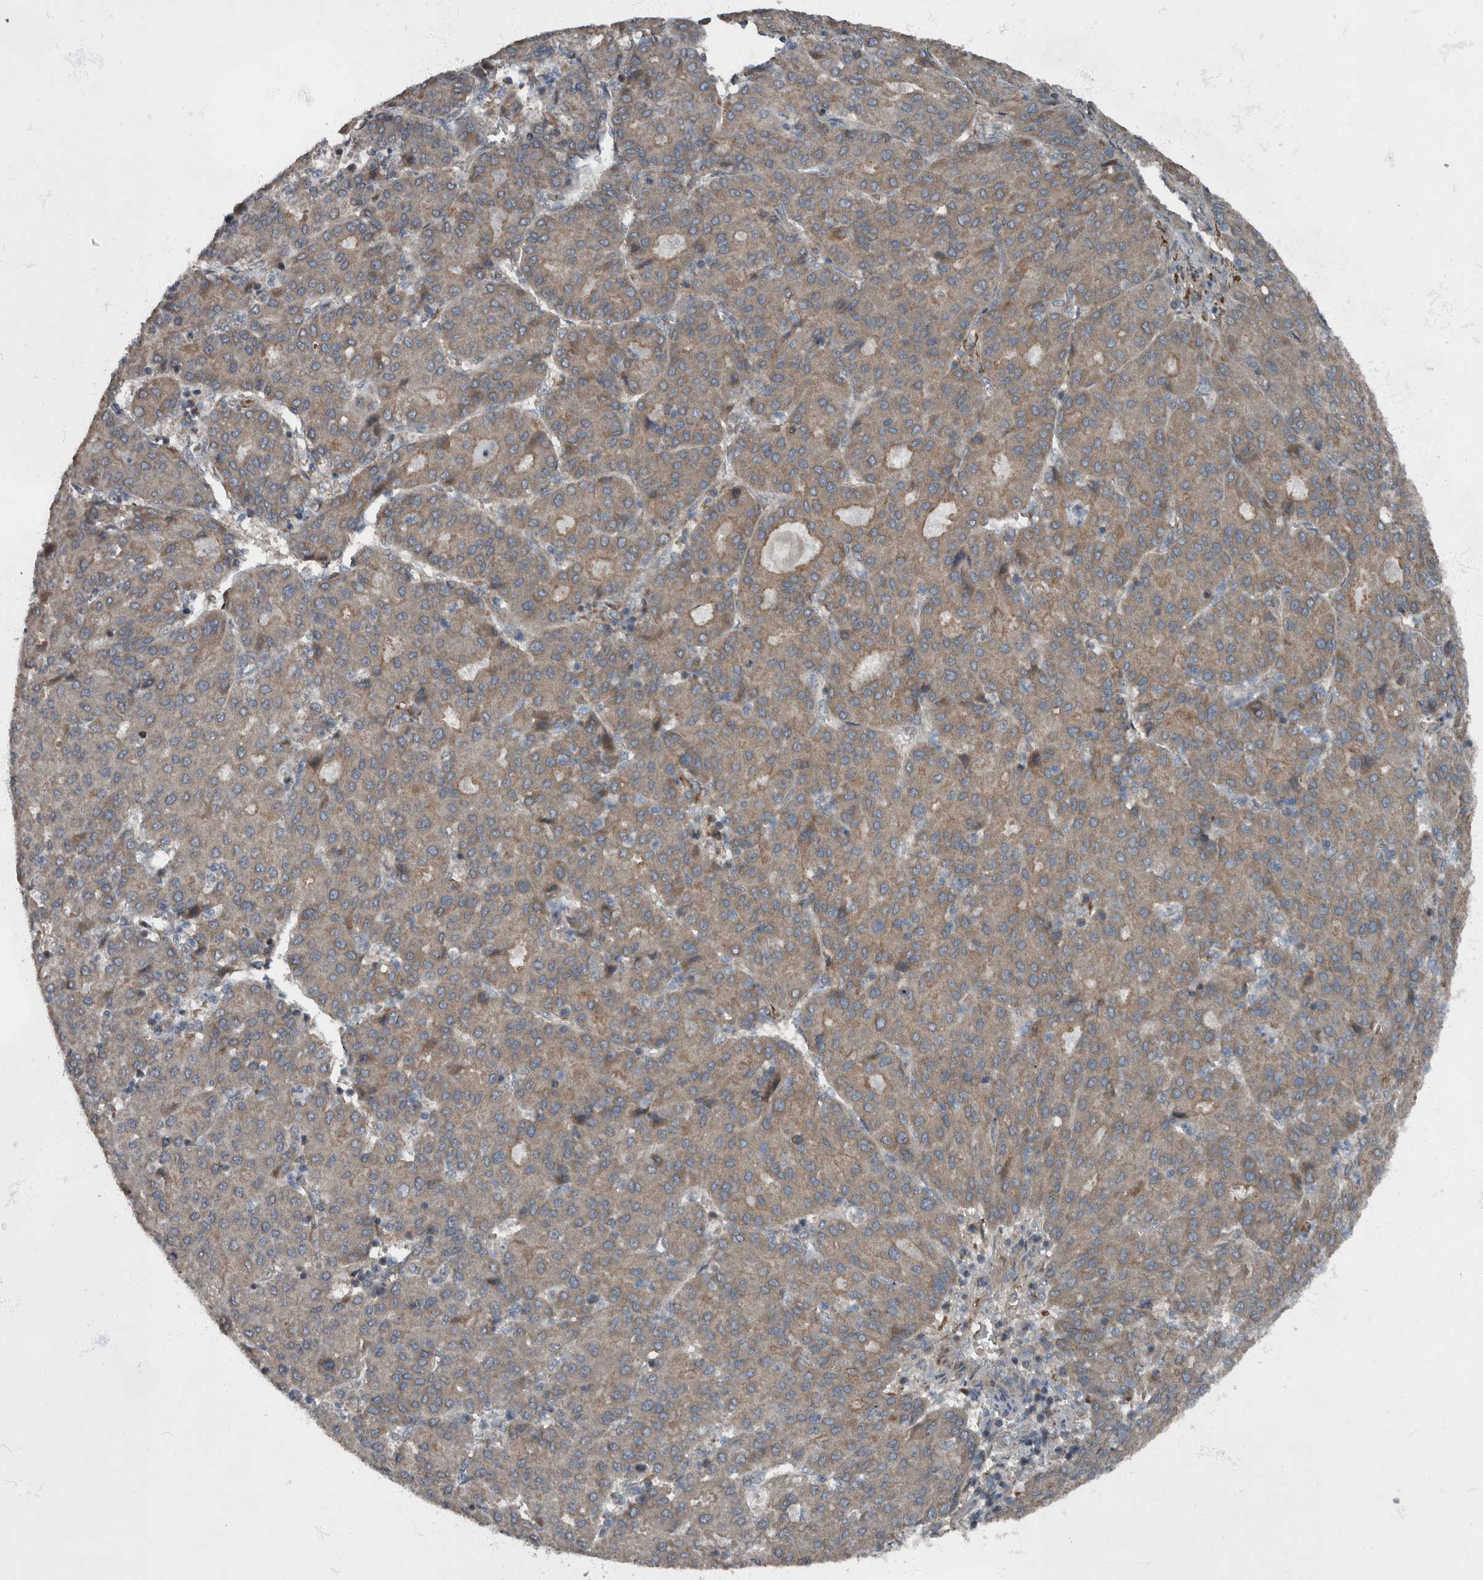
{"staining": {"intensity": "weak", "quantity": ">75%", "location": "cytoplasmic/membranous"}, "tissue": "liver cancer", "cell_type": "Tumor cells", "image_type": "cancer", "snomed": [{"axis": "morphology", "description": "Carcinoma, Hepatocellular, NOS"}, {"axis": "topography", "description": "Liver"}], "caption": "Human liver hepatocellular carcinoma stained with a protein marker reveals weak staining in tumor cells.", "gene": "RABGGTB", "patient": {"sex": "male", "age": 65}}